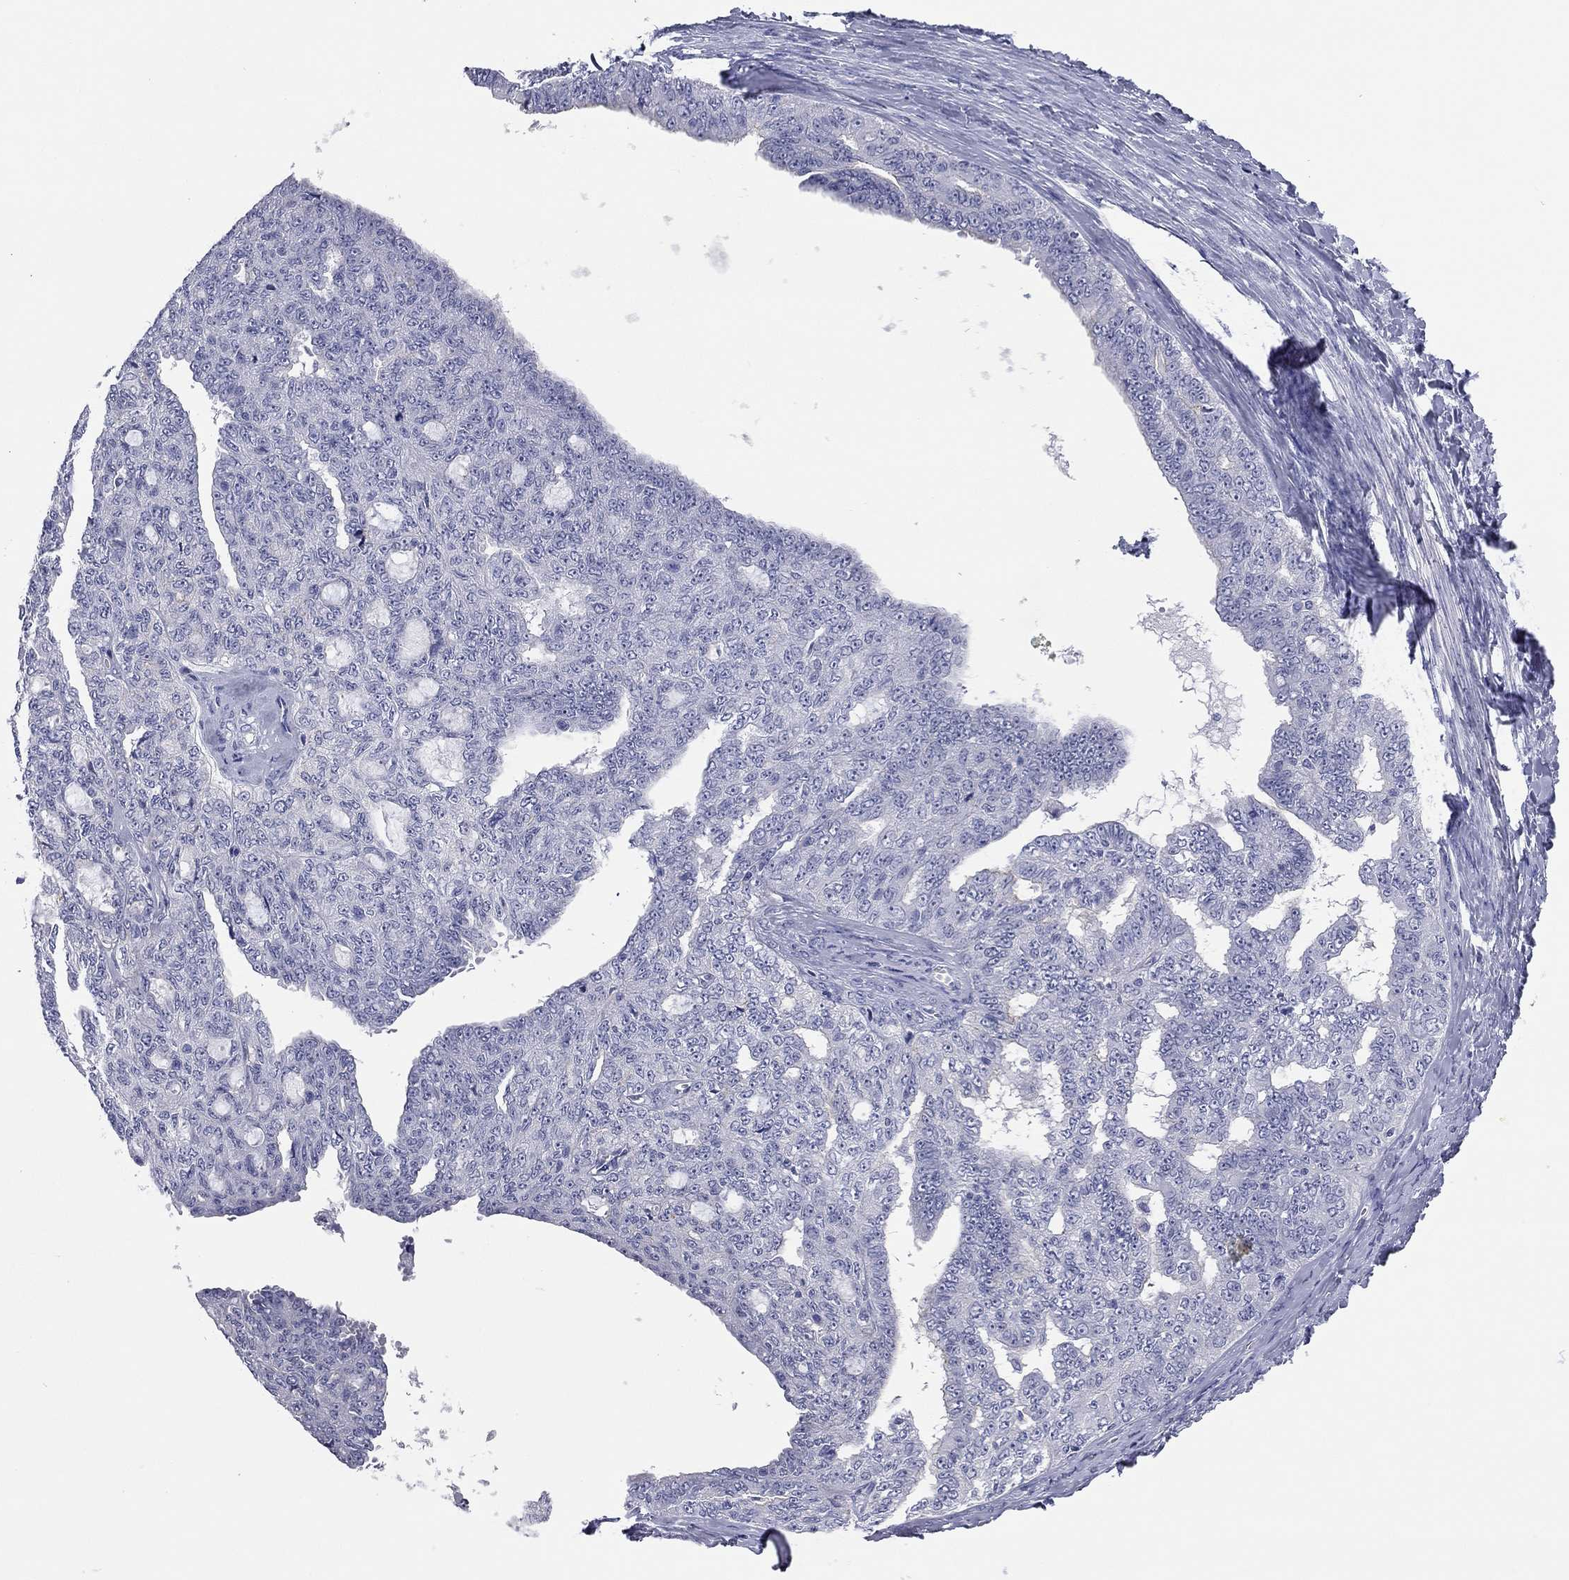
{"staining": {"intensity": "negative", "quantity": "none", "location": "none"}, "tissue": "ovarian cancer", "cell_type": "Tumor cells", "image_type": "cancer", "snomed": [{"axis": "morphology", "description": "Cystadenocarcinoma, serous, NOS"}, {"axis": "topography", "description": "Ovary"}], "caption": "An IHC image of ovarian cancer is shown. There is no staining in tumor cells of ovarian cancer. (DAB IHC visualized using brightfield microscopy, high magnification).", "gene": "TMEM221", "patient": {"sex": "female", "age": 71}}